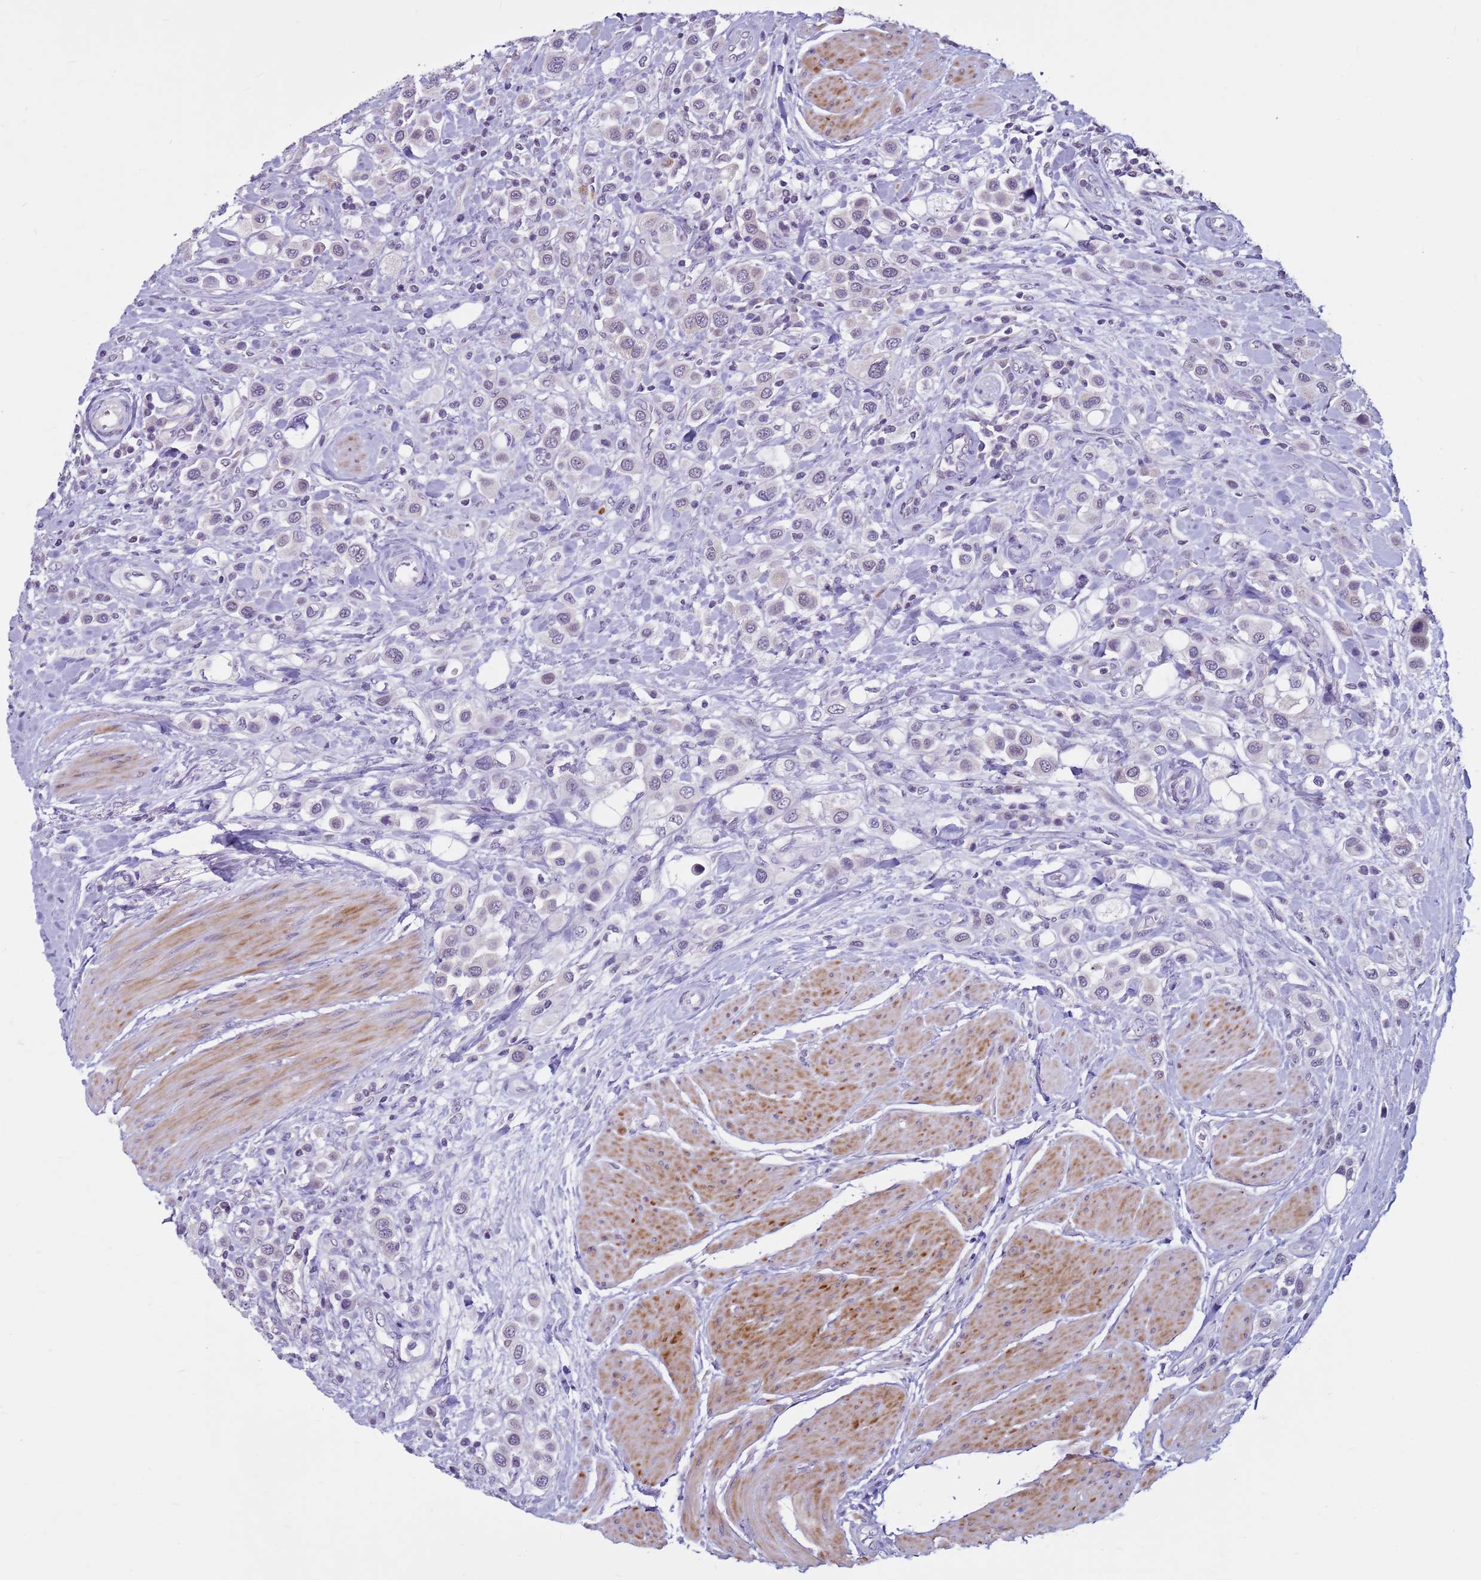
{"staining": {"intensity": "negative", "quantity": "none", "location": "none"}, "tissue": "urothelial cancer", "cell_type": "Tumor cells", "image_type": "cancer", "snomed": [{"axis": "morphology", "description": "Urothelial carcinoma, High grade"}, {"axis": "topography", "description": "Urinary bladder"}], "caption": "The histopathology image reveals no staining of tumor cells in urothelial cancer.", "gene": "CDK2AP2", "patient": {"sex": "male", "age": 50}}